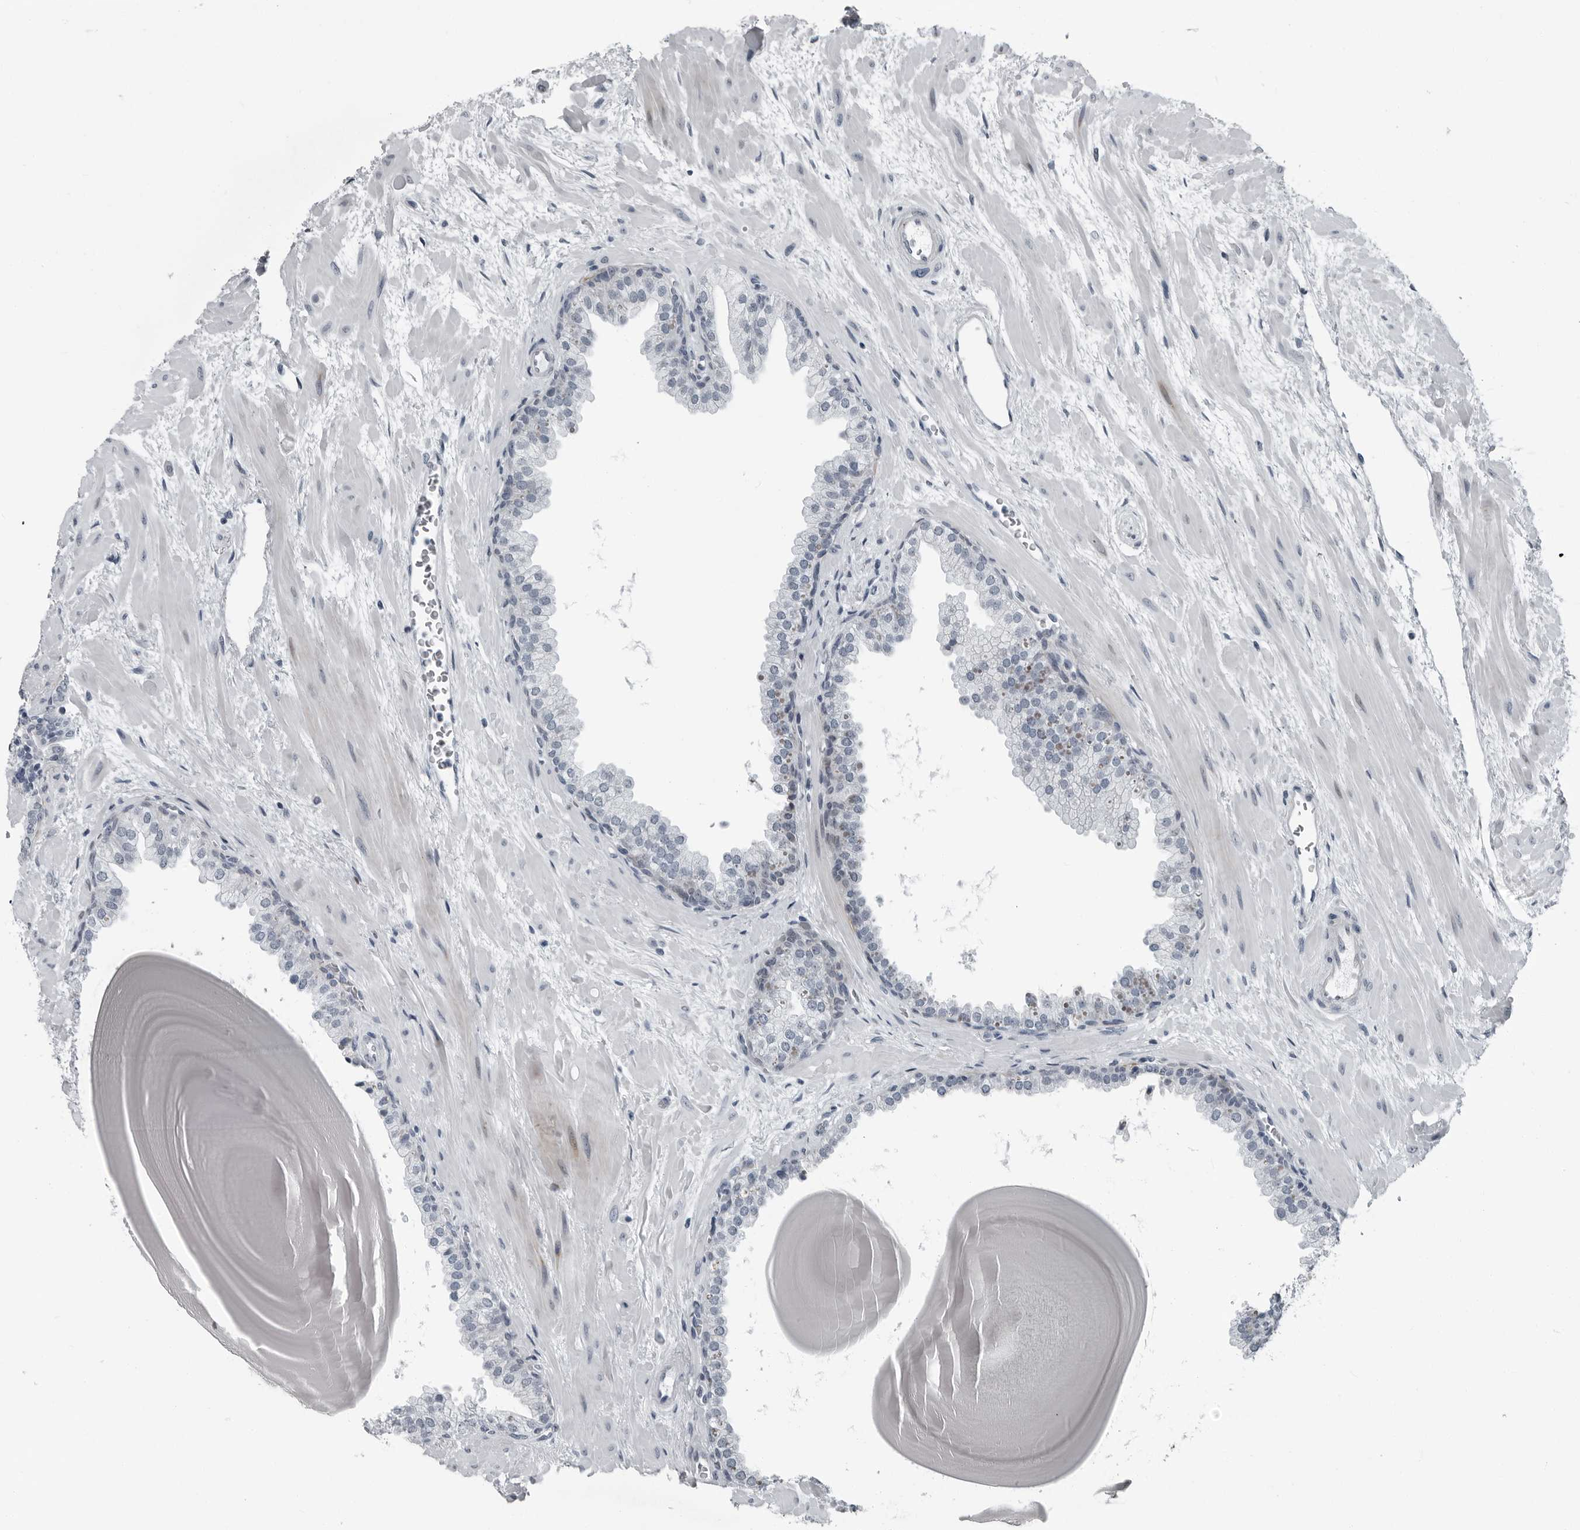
{"staining": {"intensity": "negative", "quantity": "none", "location": "none"}, "tissue": "prostate", "cell_type": "Glandular cells", "image_type": "normal", "snomed": [{"axis": "morphology", "description": "Normal tissue, NOS"}, {"axis": "topography", "description": "Prostate"}], "caption": "Normal prostate was stained to show a protein in brown. There is no significant positivity in glandular cells.", "gene": "PDCD11", "patient": {"sex": "male", "age": 48}}